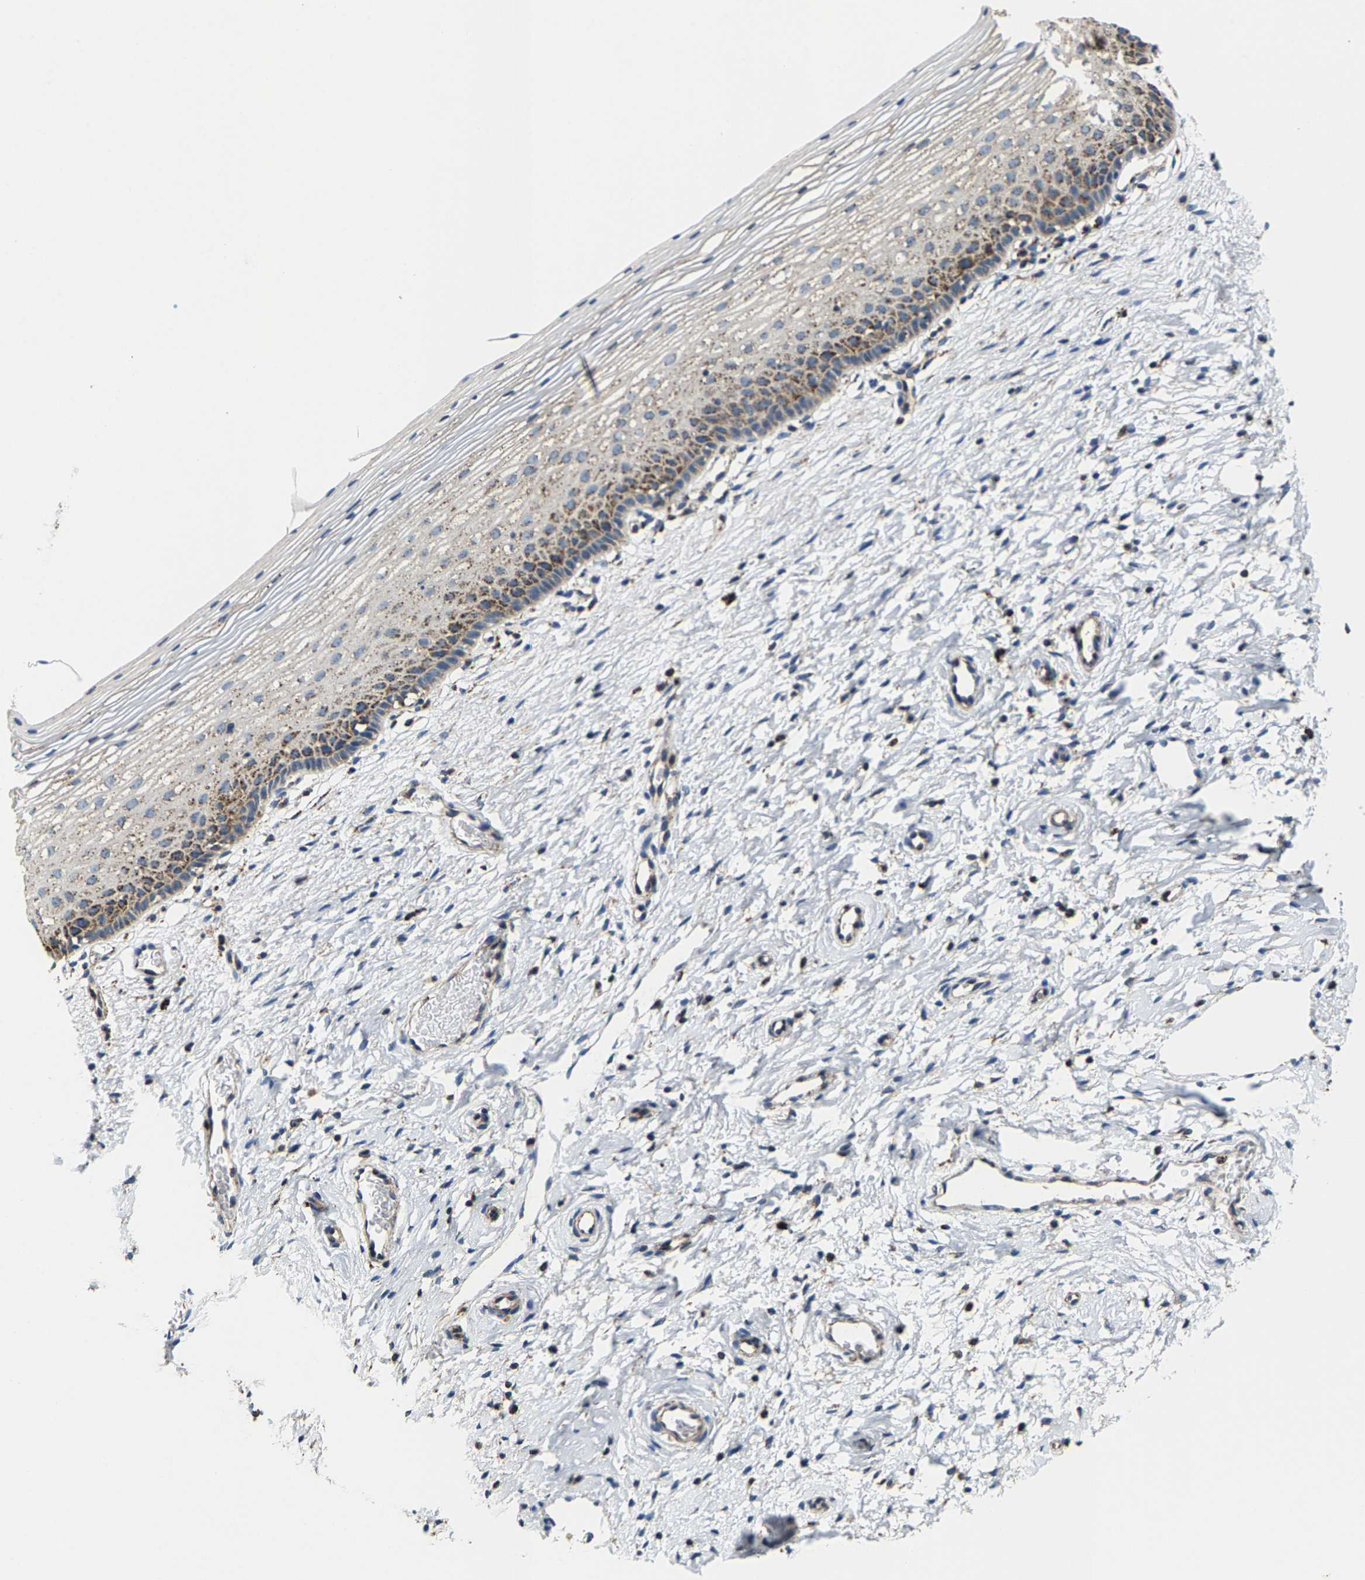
{"staining": {"intensity": "moderate", "quantity": ">75%", "location": "cytoplasmic/membranous"}, "tissue": "cervix", "cell_type": "Glandular cells", "image_type": "normal", "snomed": [{"axis": "morphology", "description": "Normal tissue, NOS"}, {"axis": "topography", "description": "Cervix"}], "caption": "A high-resolution micrograph shows immunohistochemistry staining of unremarkable cervix, which reveals moderate cytoplasmic/membranous staining in about >75% of glandular cells.", "gene": "SHMT2", "patient": {"sex": "female", "age": 72}}